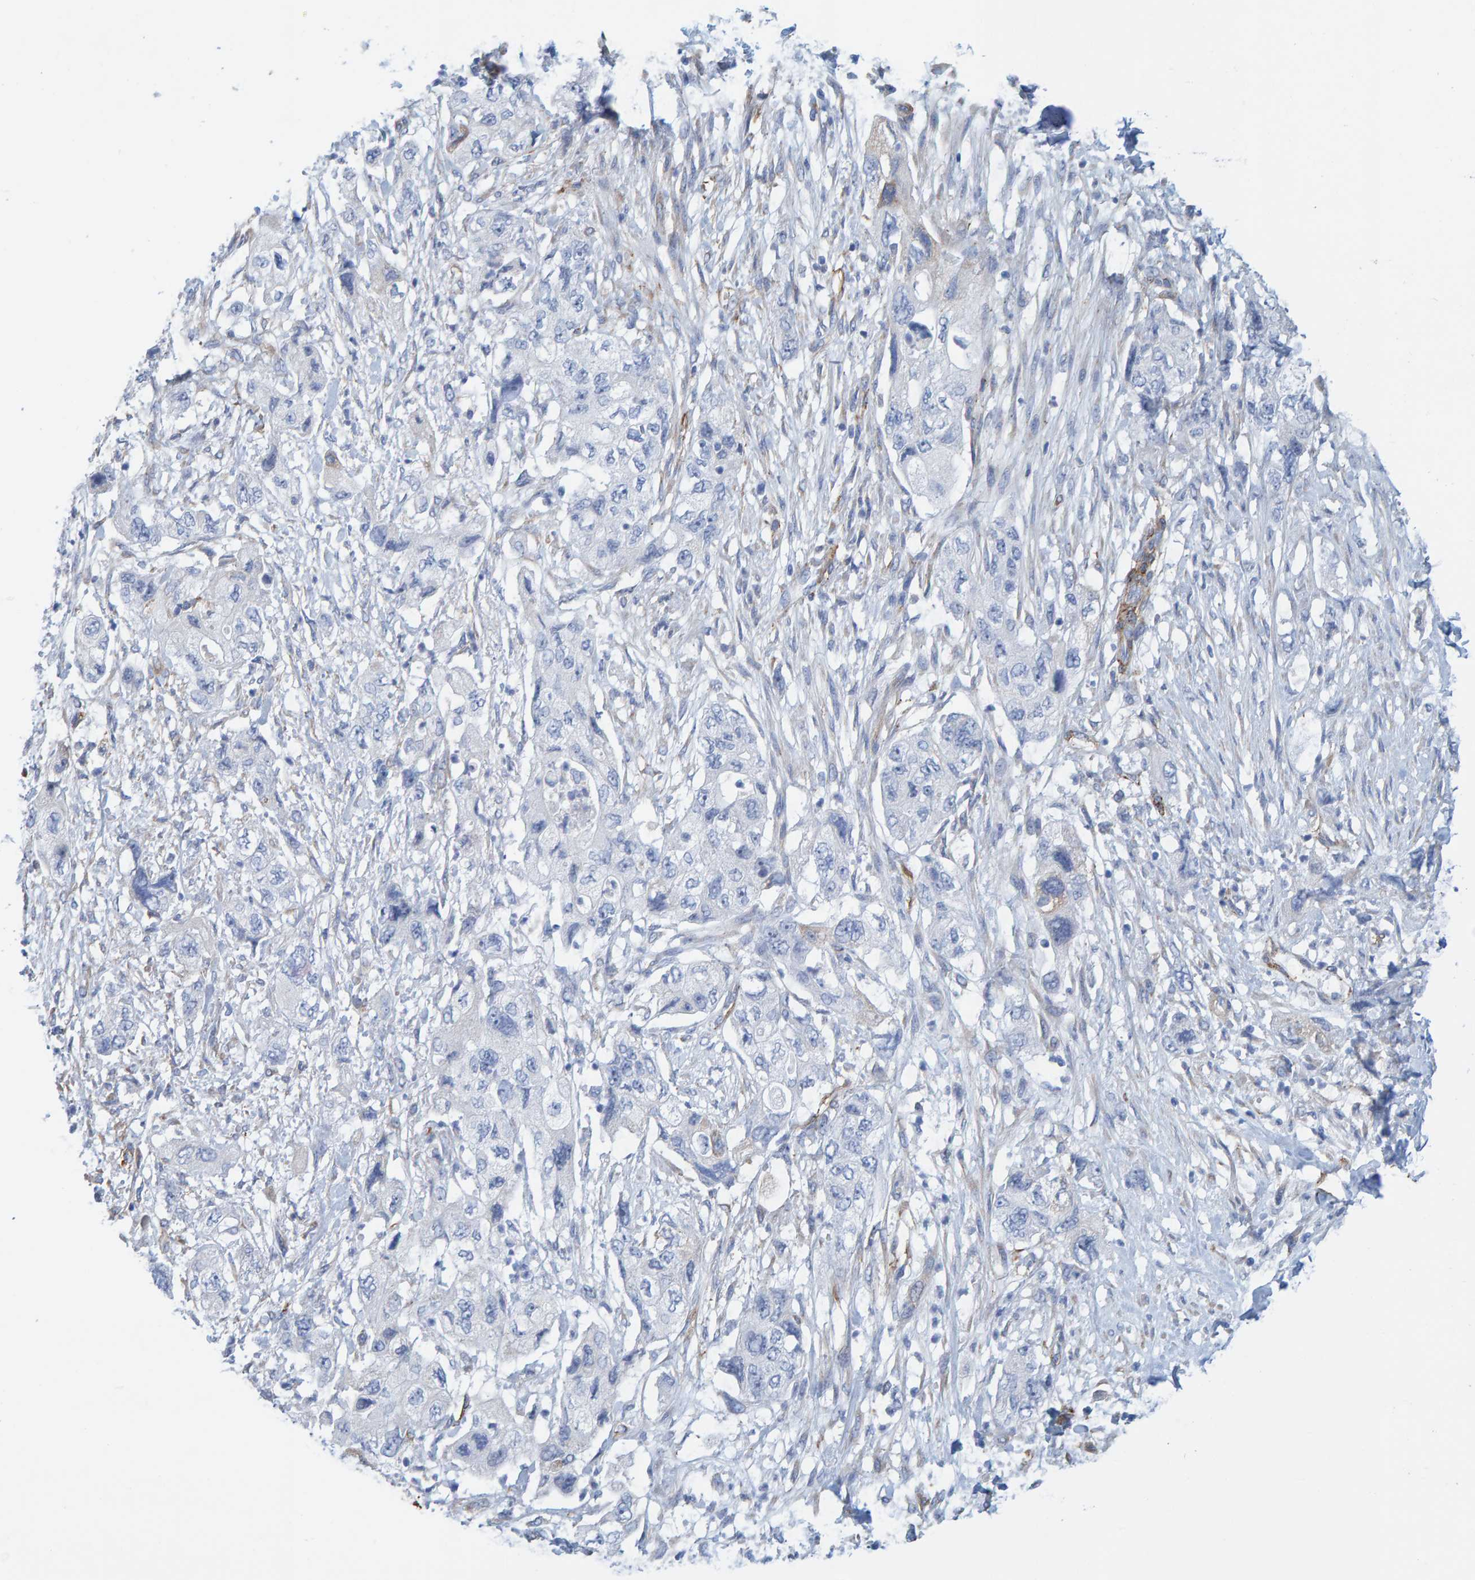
{"staining": {"intensity": "negative", "quantity": "none", "location": "none"}, "tissue": "pancreatic cancer", "cell_type": "Tumor cells", "image_type": "cancer", "snomed": [{"axis": "morphology", "description": "Adenocarcinoma, NOS"}, {"axis": "topography", "description": "Pancreas"}], "caption": "IHC micrograph of neoplastic tissue: human pancreatic adenocarcinoma stained with DAB displays no significant protein staining in tumor cells.", "gene": "MAP1B", "patient": {"sex": "female", "age": 73}}